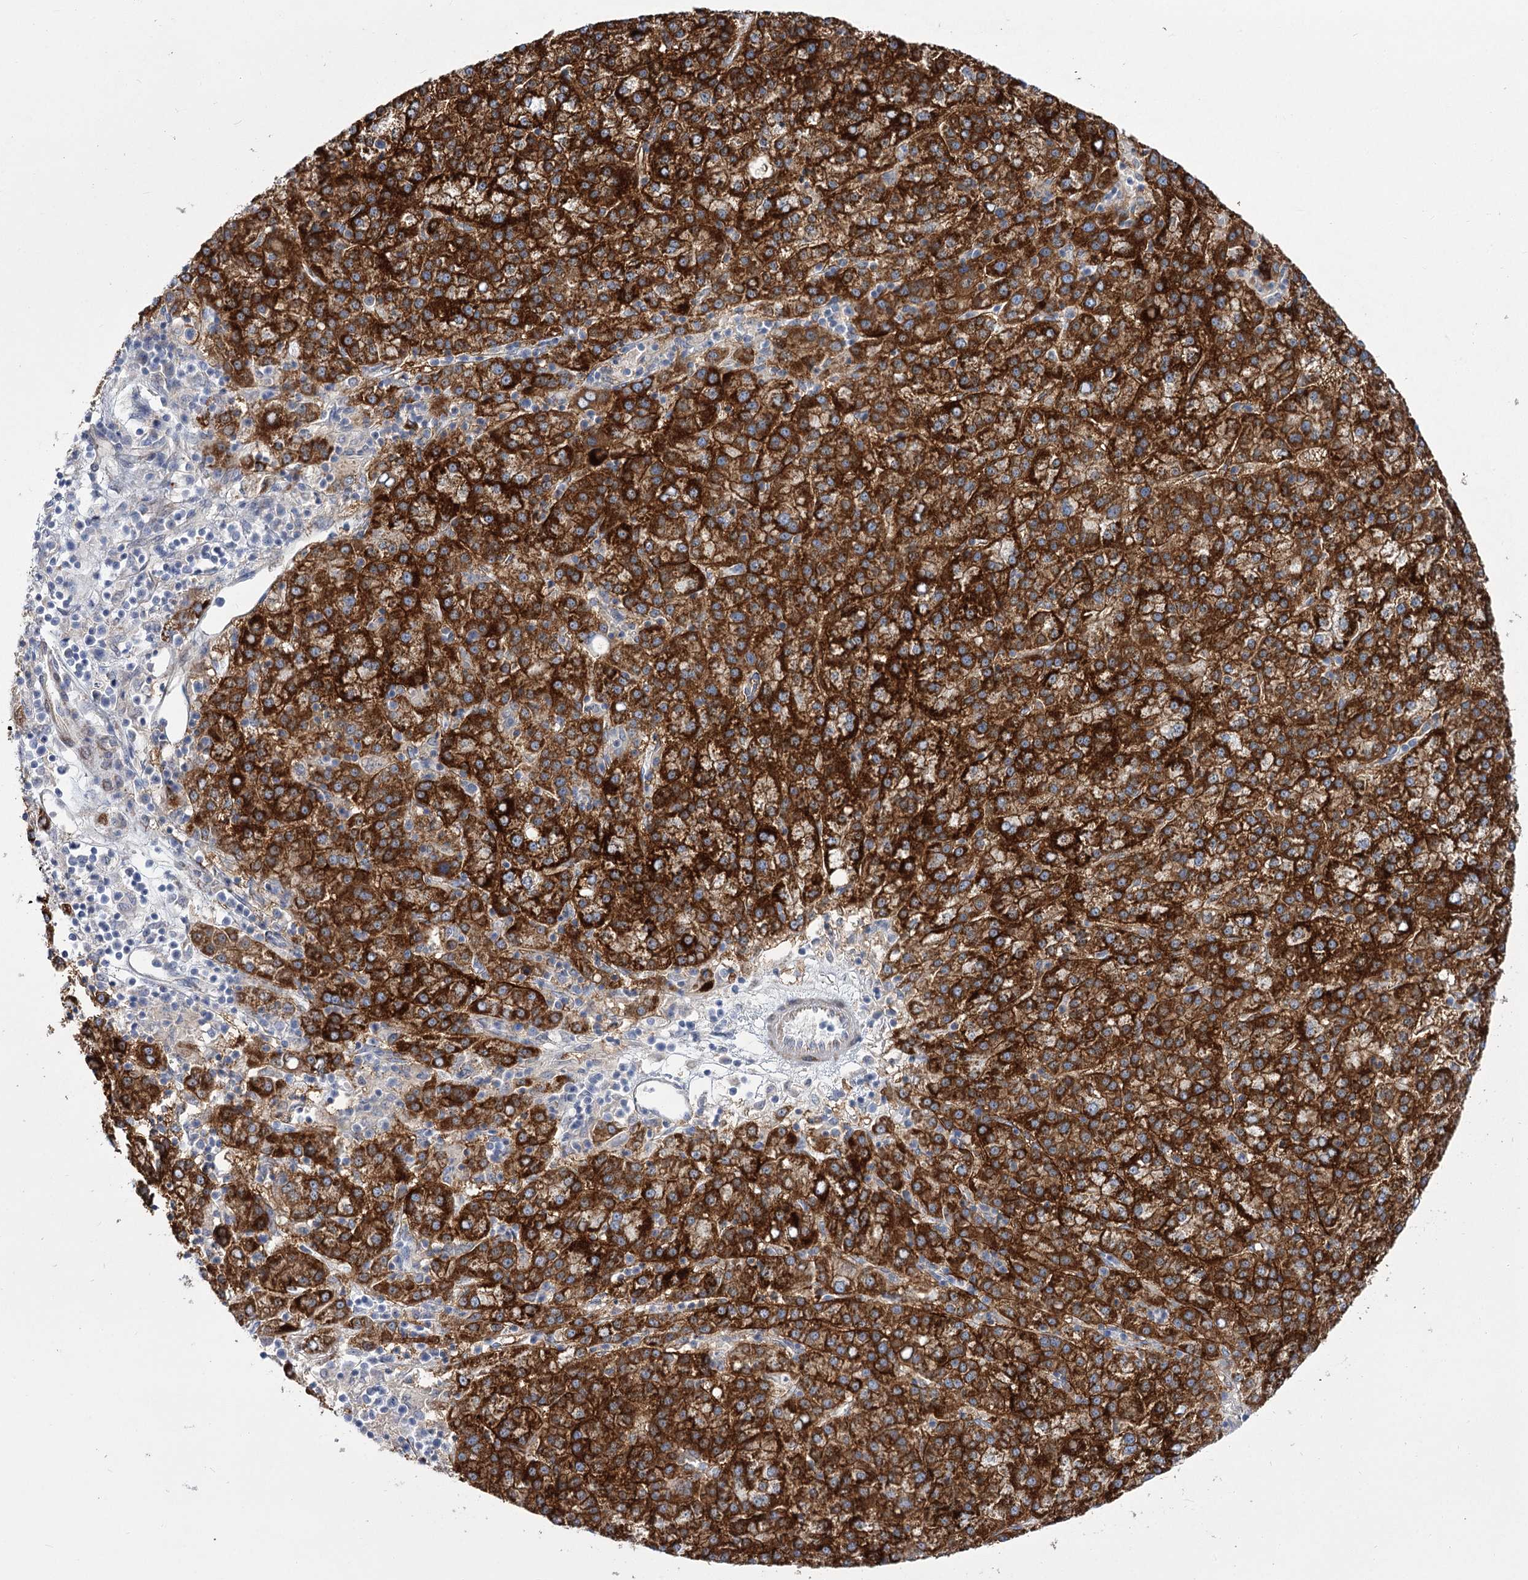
{"staining": {"intensity": "strong", "quantity": ">75%", "location": "cytoplasmic/membranous"}, "tissue": "liver cancer", "cell_type": "Tumor cells", "image_type": "cancer", "snomed": [{"axis": "morphology", "description": "Carcinoma, Hepatocellular, NOS"}, {"axis": "topography", "description": "Liver"}], "caption": "Immunohistochemistry (DAB (3,3'-diaminobenzidine)) staining of human liver hepatocellular carcinoma shows strong cytoplasmic/membranous protein staining in about >75% of tumor cells.", "gene": "SUOX", "patient": {"sex": "female", "age": 58}}